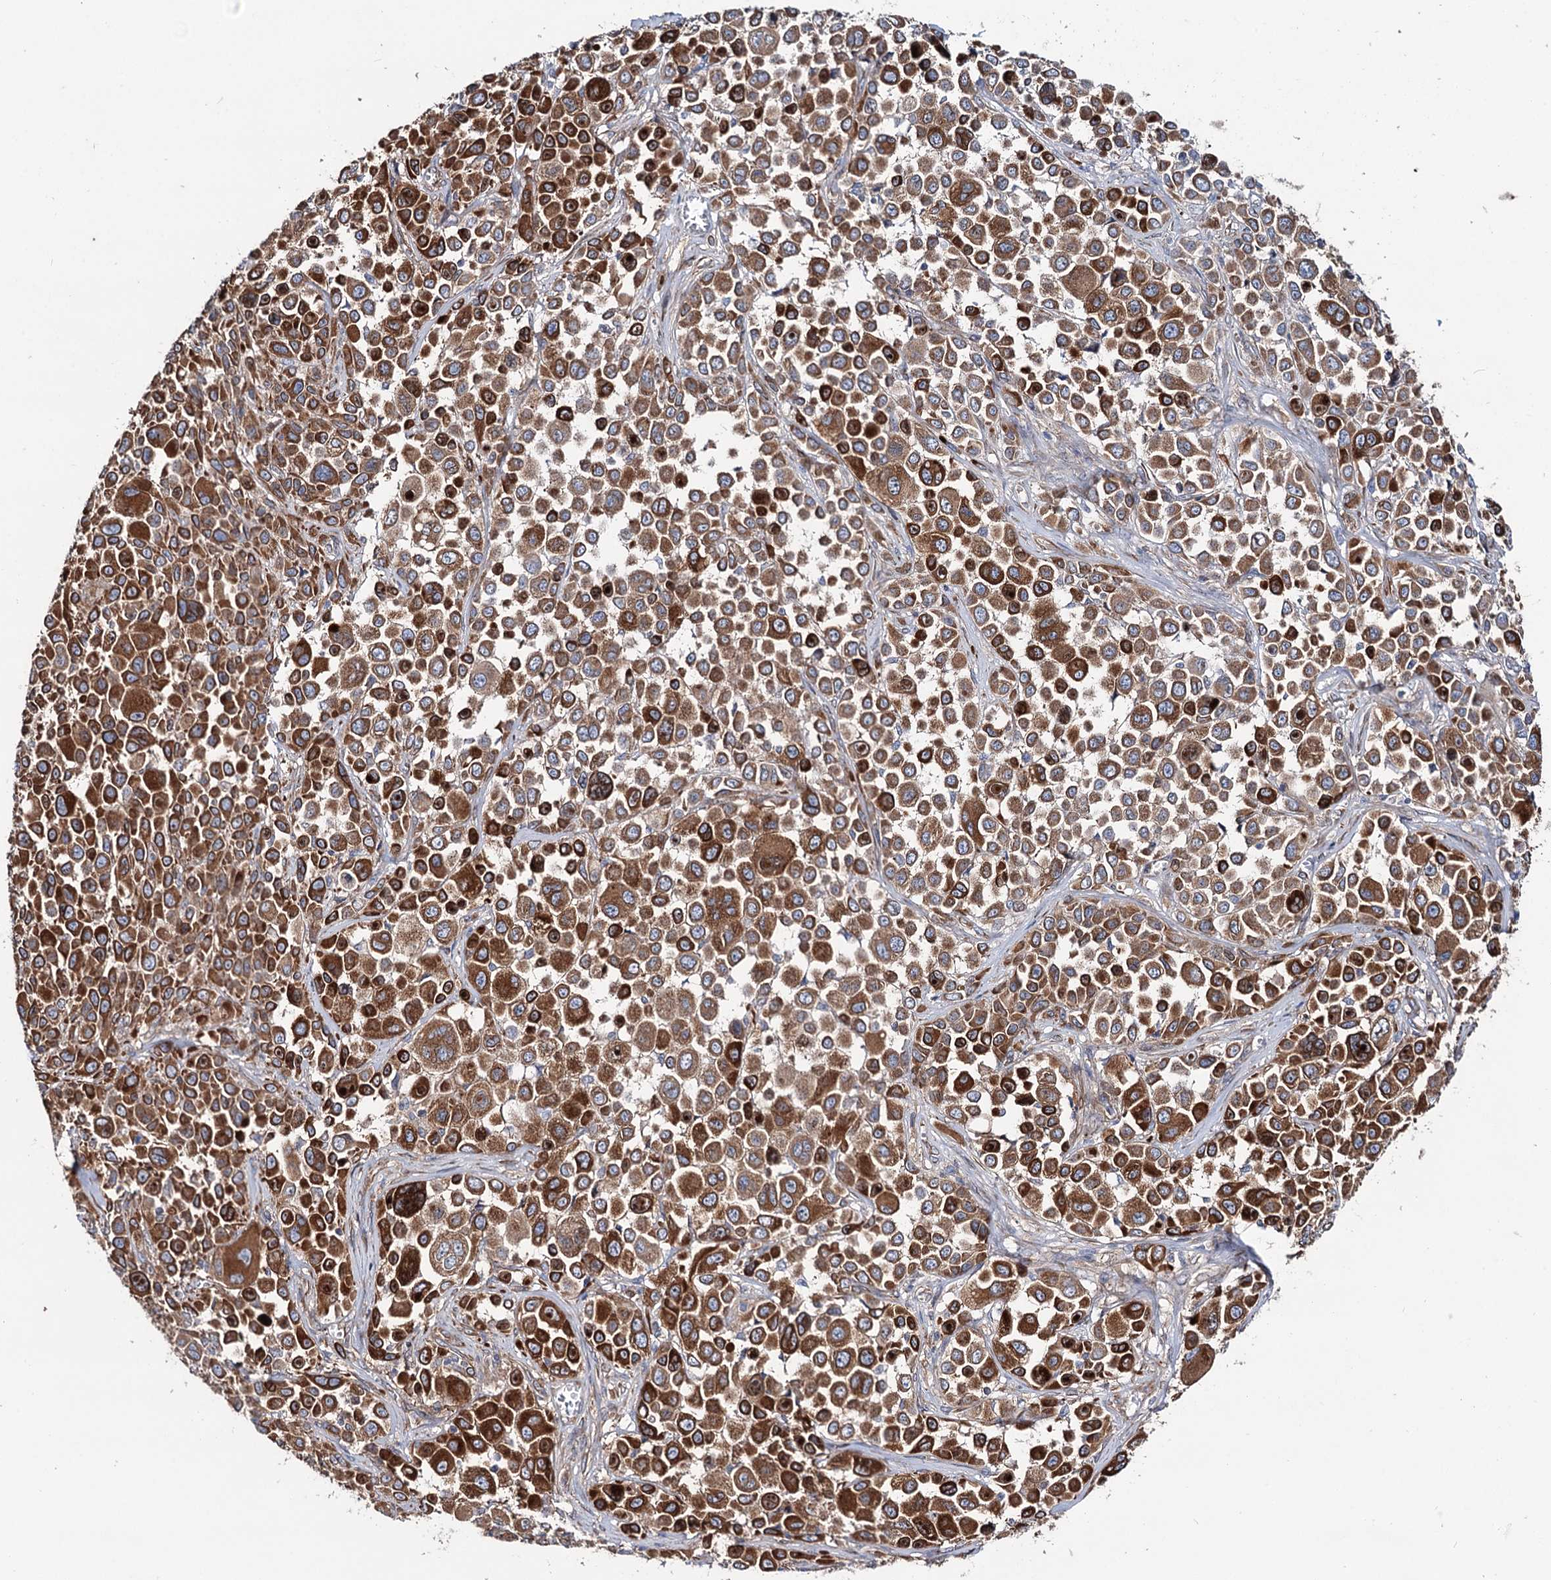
{"staining": {"intensity": "strong", "quantity": "25%-75%", "location": "cytoplasmic/membranous"}, "tissue": "melanoma", "cell_type": "Tumor cells", "image_type": "cancer", "snomed": [{"axis": "morphology", "description": "Malignant melanoma, NOS"}, {"axis": "topography", "description": "Skin of trunk"}], "caption": "About 25%-75% of tumor cells in melanoma demonstrate strong cytoplasmic/membranous protein staining as visualized by brown immunohistochemical staining.", "gene": "PTDSS2", "patient": {"sex": "male", "age": 71}}